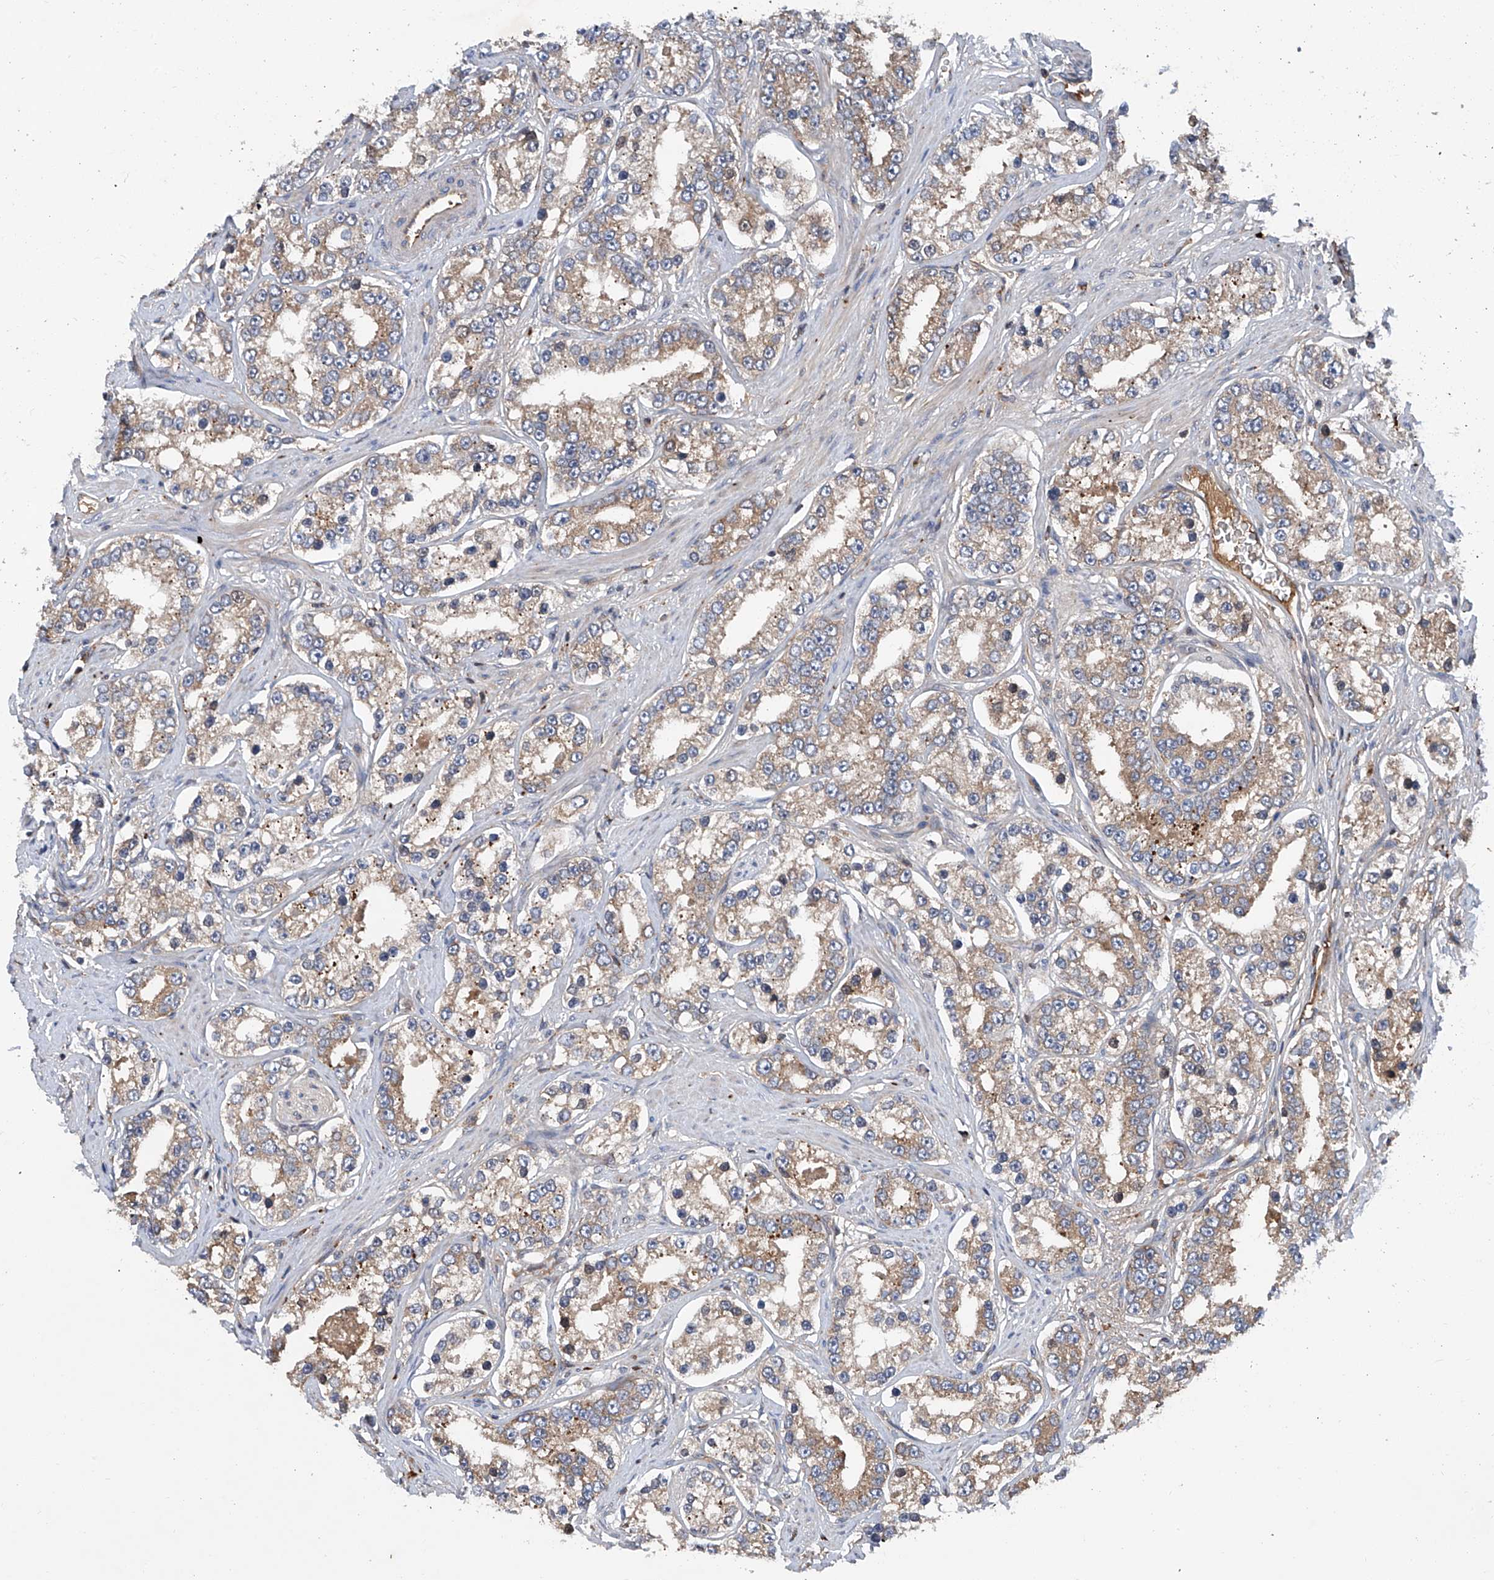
{"staining": {"intensity": "weak", "quantity": "25%-75%", "location": "cytoplasmic/membranous"}, "tissue": "prostate cancer", "cell_type": "Tumor cells", "image_type": "cancer", "snomed": [{"axis": "morphology", "description": "Normal tissue, NOS"}, {"axis": "morphology", "description": "Adenocarcinoma, High grade"}, {"axis": "topography", "description": "Prostate"}], "caption": "Immunohistochemistry (DAB (3,3'-diaminobenzidine)) staining of prostate adenocarcinoma (high-grade) displays weak cytoplasmic/membranous protein expression in approximately 25%-75% of tumor cells.", "gene": "ASCC3", "patient": {"sex": "male", "age": 83}}